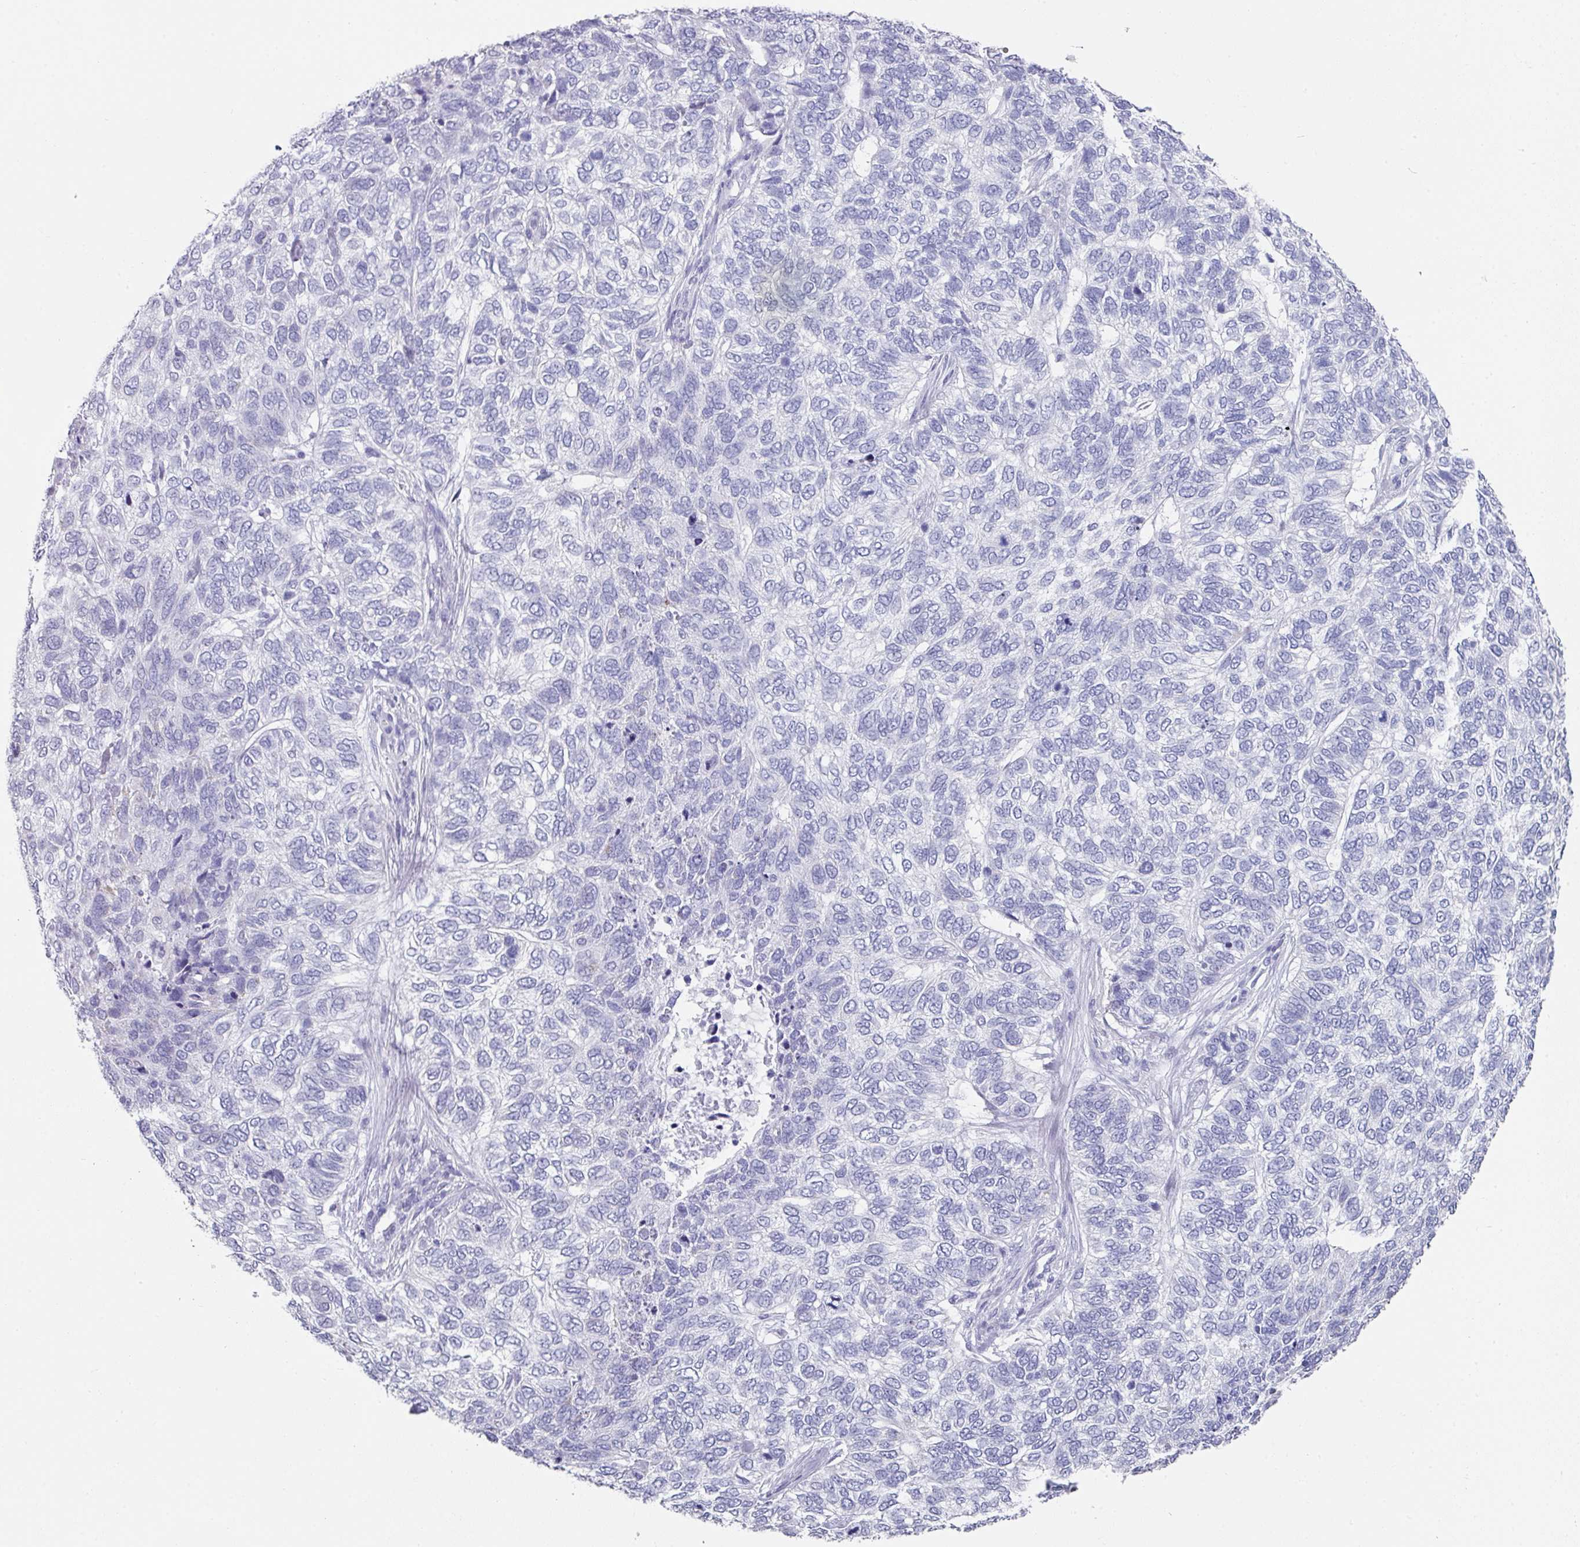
{"staining": {"intensity": "negative", "quantity": "none", "location": "none"}, "tissue": "skin cancer", "cell_type": "Tumor cells", "image_type": "cancer", "snomed": [{"axis": "morphology", "description": "Basal cell carcinoma"}, {"axis": "topography", "description": "Skin"}], "caption": "Immunohistochemical staining of skin basal cell carcinoma exhibits no significant expression in tumor cells. The staining was performed using DAB (3,3'-diaminobenzidine) to visualize the protein expression in brown, while the nuclei were stained in blue with hematoxylin (Magnification: 20x).", "gene": "SETBP1", "patient": {"sex": "female", "age": 65}}